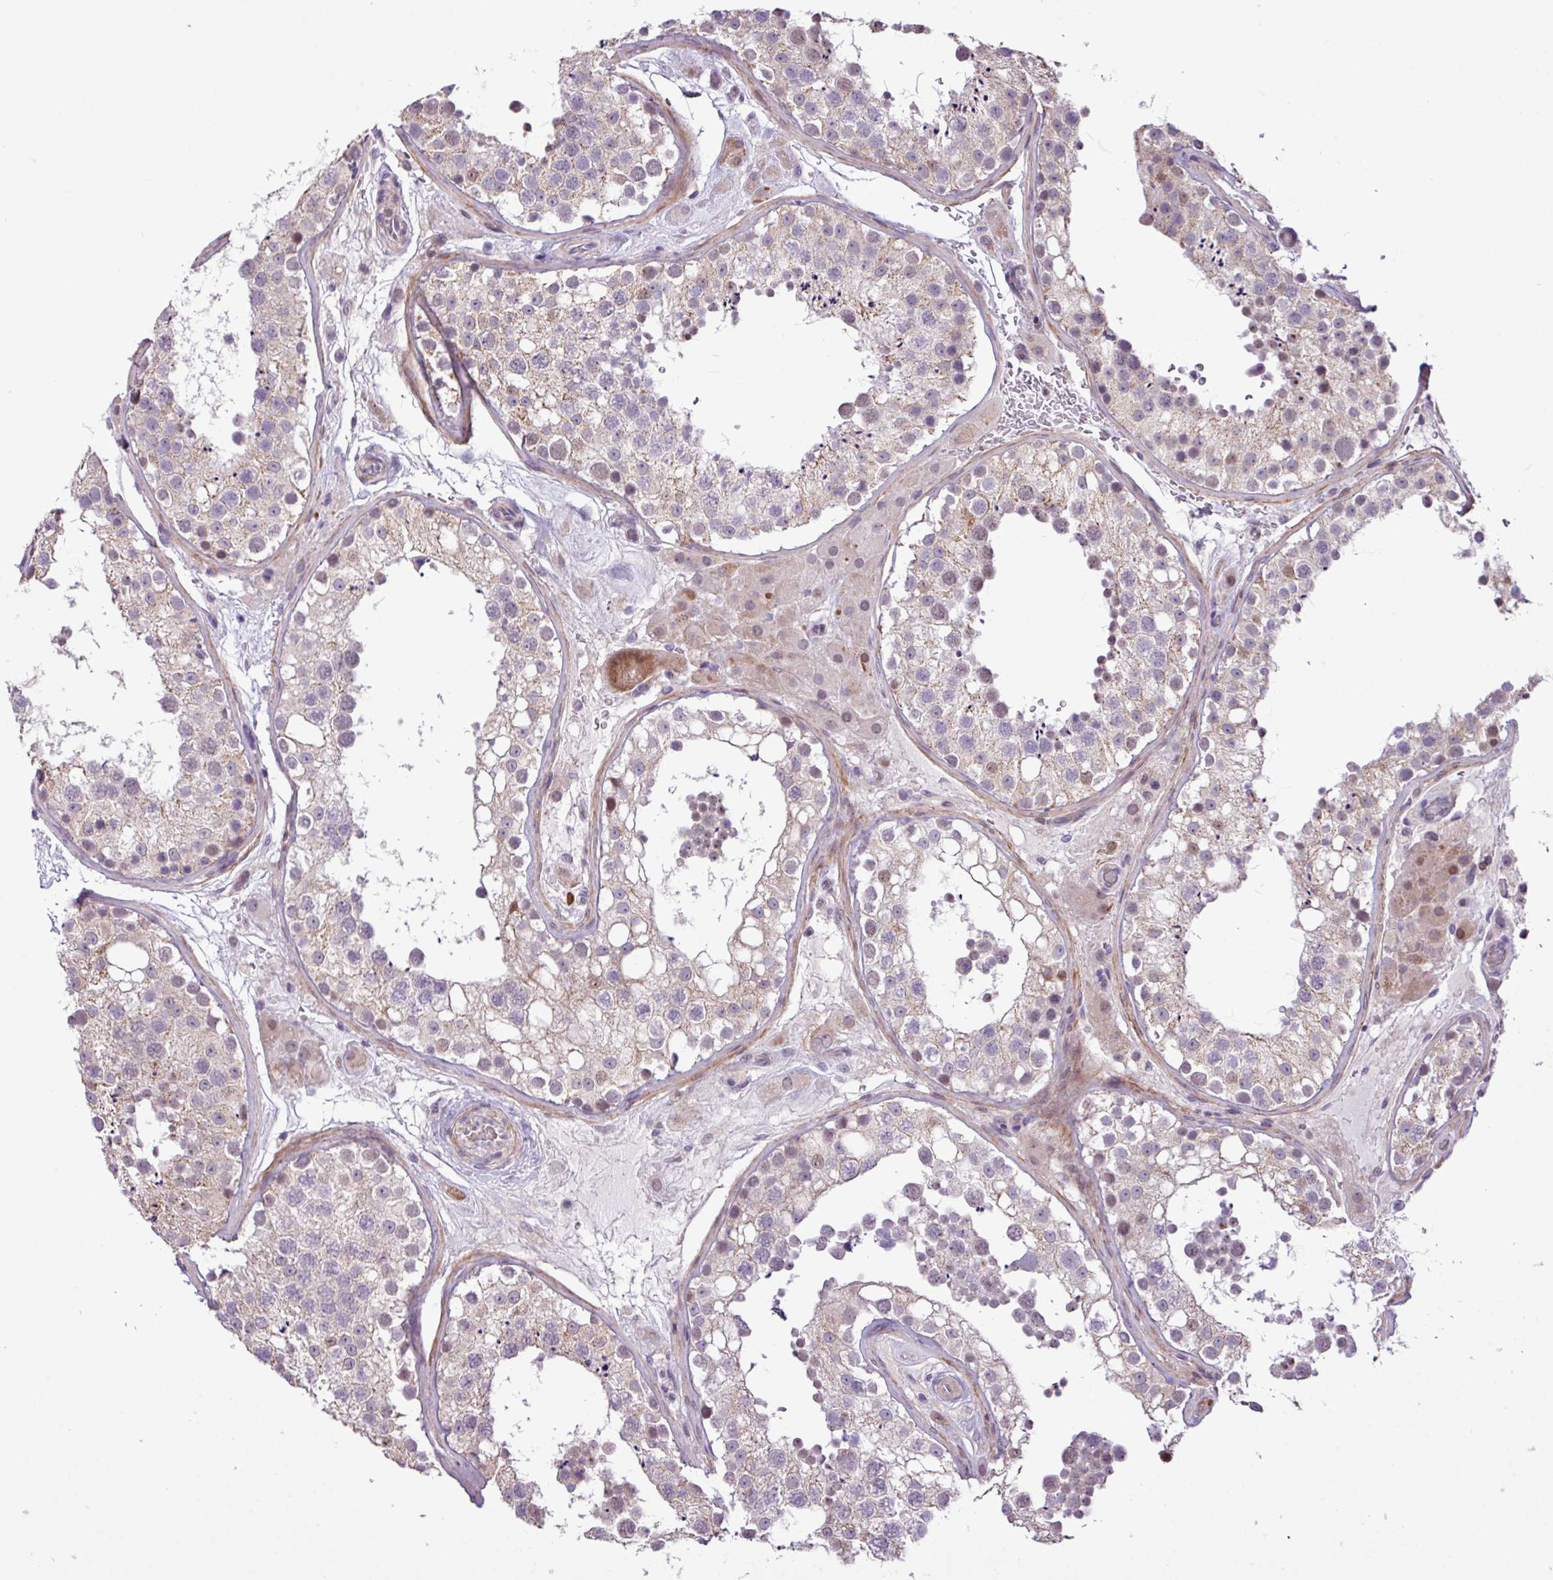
{"staining": {"intensity": "moderate", "quantity": "25%-75%", "location": "nuclear"}, "tissue": "testis", "cell_type": "Cells in seminiferous ducts", "image_type": "normal", "snomed": [{"axis": "morphology", "description": "Normal tissue, NOS"}, {"axis": "topography", "description": "Testis"}], "caption": "Immunohistochemistry micrograph of normal testis: human testis stained using immunohistochemistry (IHC) reveals medium levels of moderate protein expression localized specifically in the nuclear of cells in seminiferous ducts, appearing as a nuclear brown color.", "gene": "YLPM1", "patient": {"sex": "male", "age": 26}}